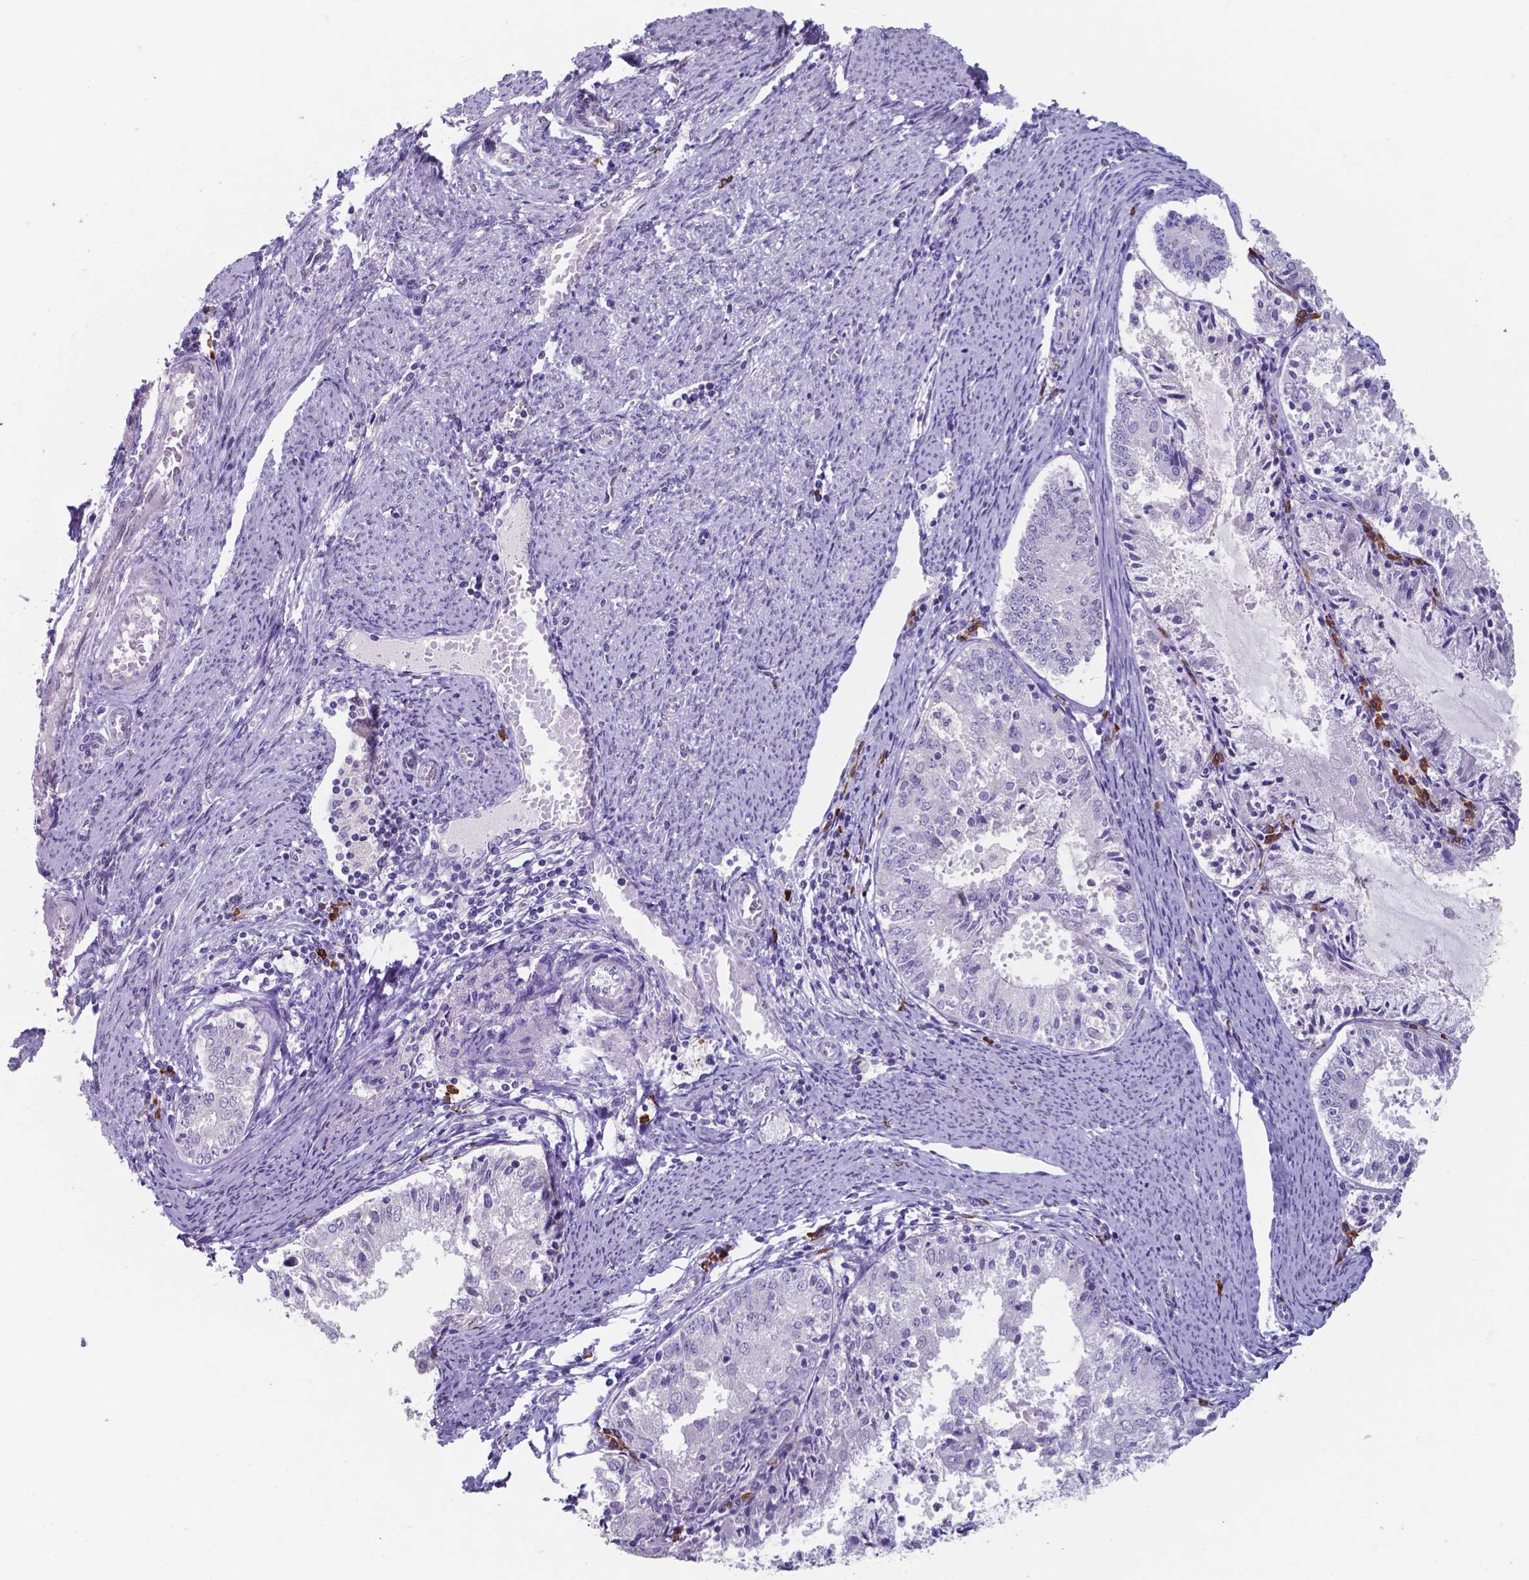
{"staining": {"intensity": "negative", "quantity": "none", "location": "none"}, "tissue": "endometrial cancer", "cell_type": "Tumor cells", "image_type": "cancer", "snomed": [{"axis": "morphology", "description": "Adenocarcinoma, NOS"}, {"axis": "topography", "description": "Endometrium"}], "caption": "IHC of endometrial cancer (adenocarcinoma) displays no expression in tumor cells. (Brightfield microscopy of DAB (3,3'-diaminobenzidine) IHC at high magnification).", "gene": "UBE2J1", "patient": {"sex": "female", "age": 57}}